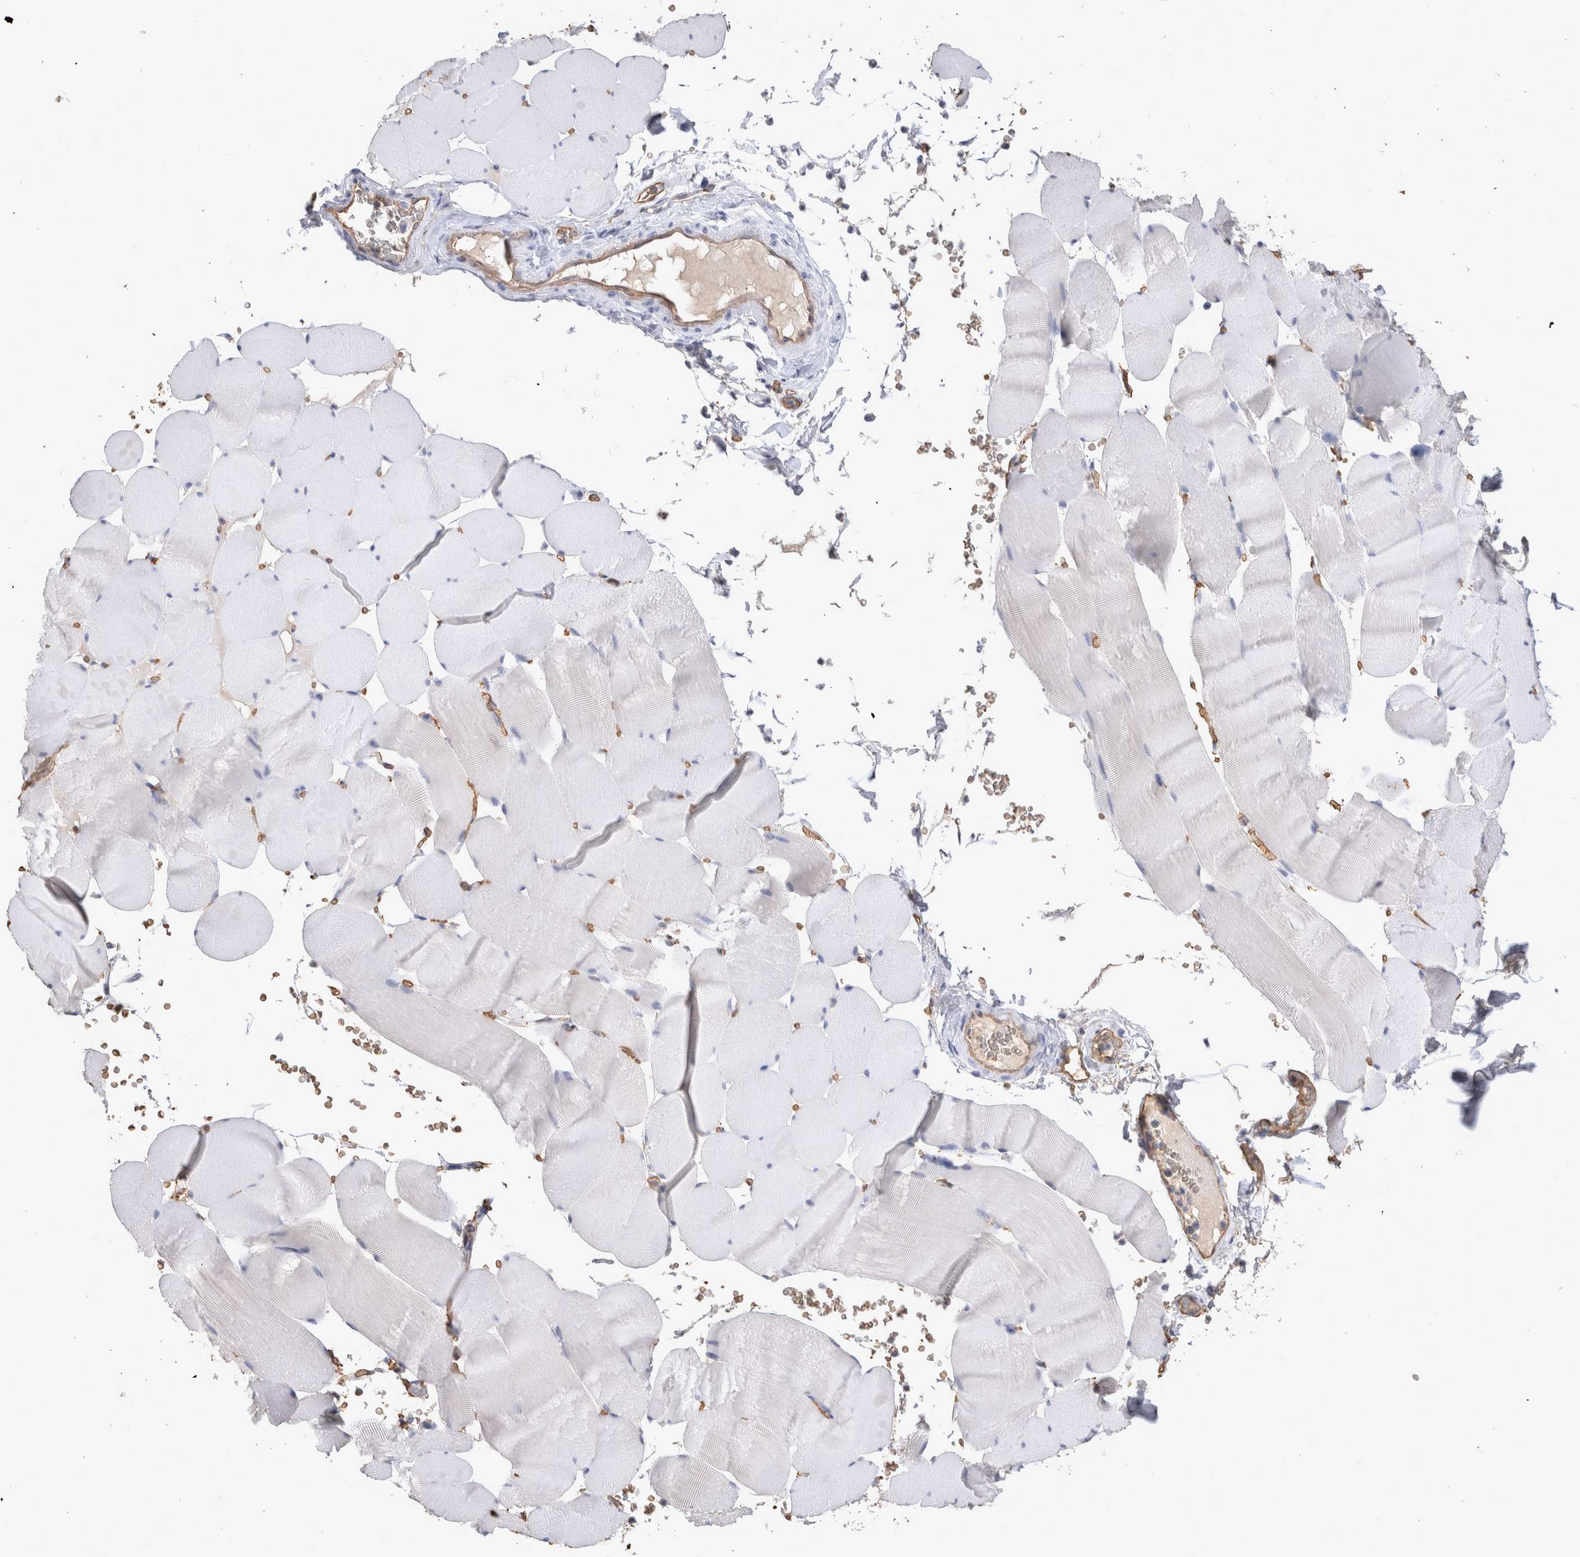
{"staining": {"intensity": "negative", "quantity": "none", "location": "none"}, "tissue": "skeletal muscle", "cell_type": "Myocytes", "image_type": "normal", "snomed": [{"axis": "morphology", "description": "Normal tissue, NOS"}, {"axis": "topography", "description": "Skeletal muscle"}], "caption": "Skeletal muscle was stained to show a protein in brown. There is no significant positivity in myocytes. Nuclei are stained in blue.", "gene": "IL17RC", "patient": {"sex": "male", "age": 62}}